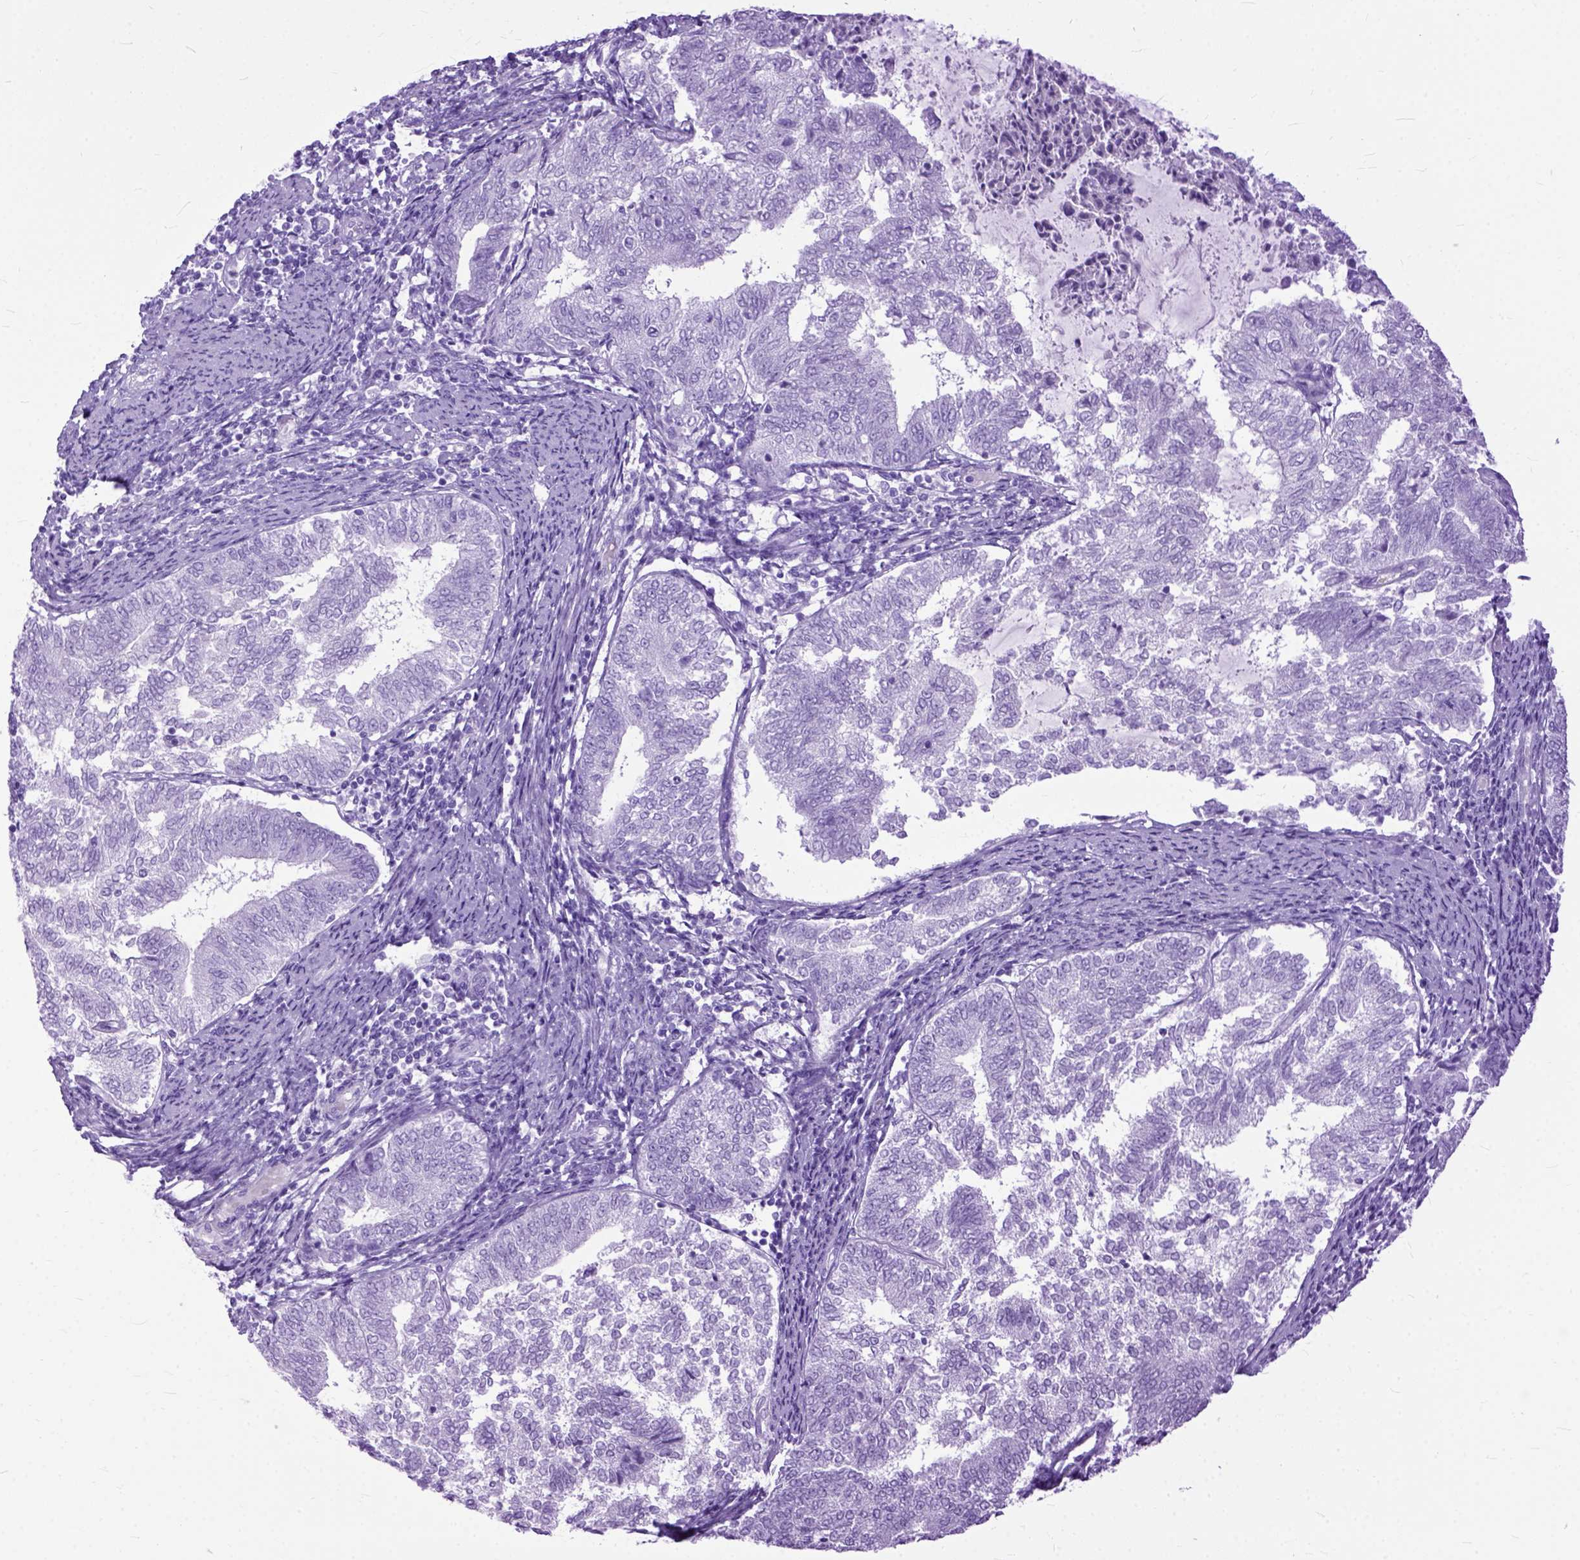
{"staining": {"intensity": "negative", "quantity": "none", "location": "none"}, "tissue": "endometrial cancer", "cell_type": "Tumor cells", "image_type": "cancer", "snomed": [{"axis": "morphology", "description": "Adenocarcinoma, NOS"}, {"axis": "topography", "description": "Endometrium"}], "caption": "A high-resolution micrograph shows immunohistochemistry (IHC) staining of endometrial cancer, which displays no significant expression in tumor cells.", "gene": "GNGT1", "patient": {"sex": "female", "age": 65}}